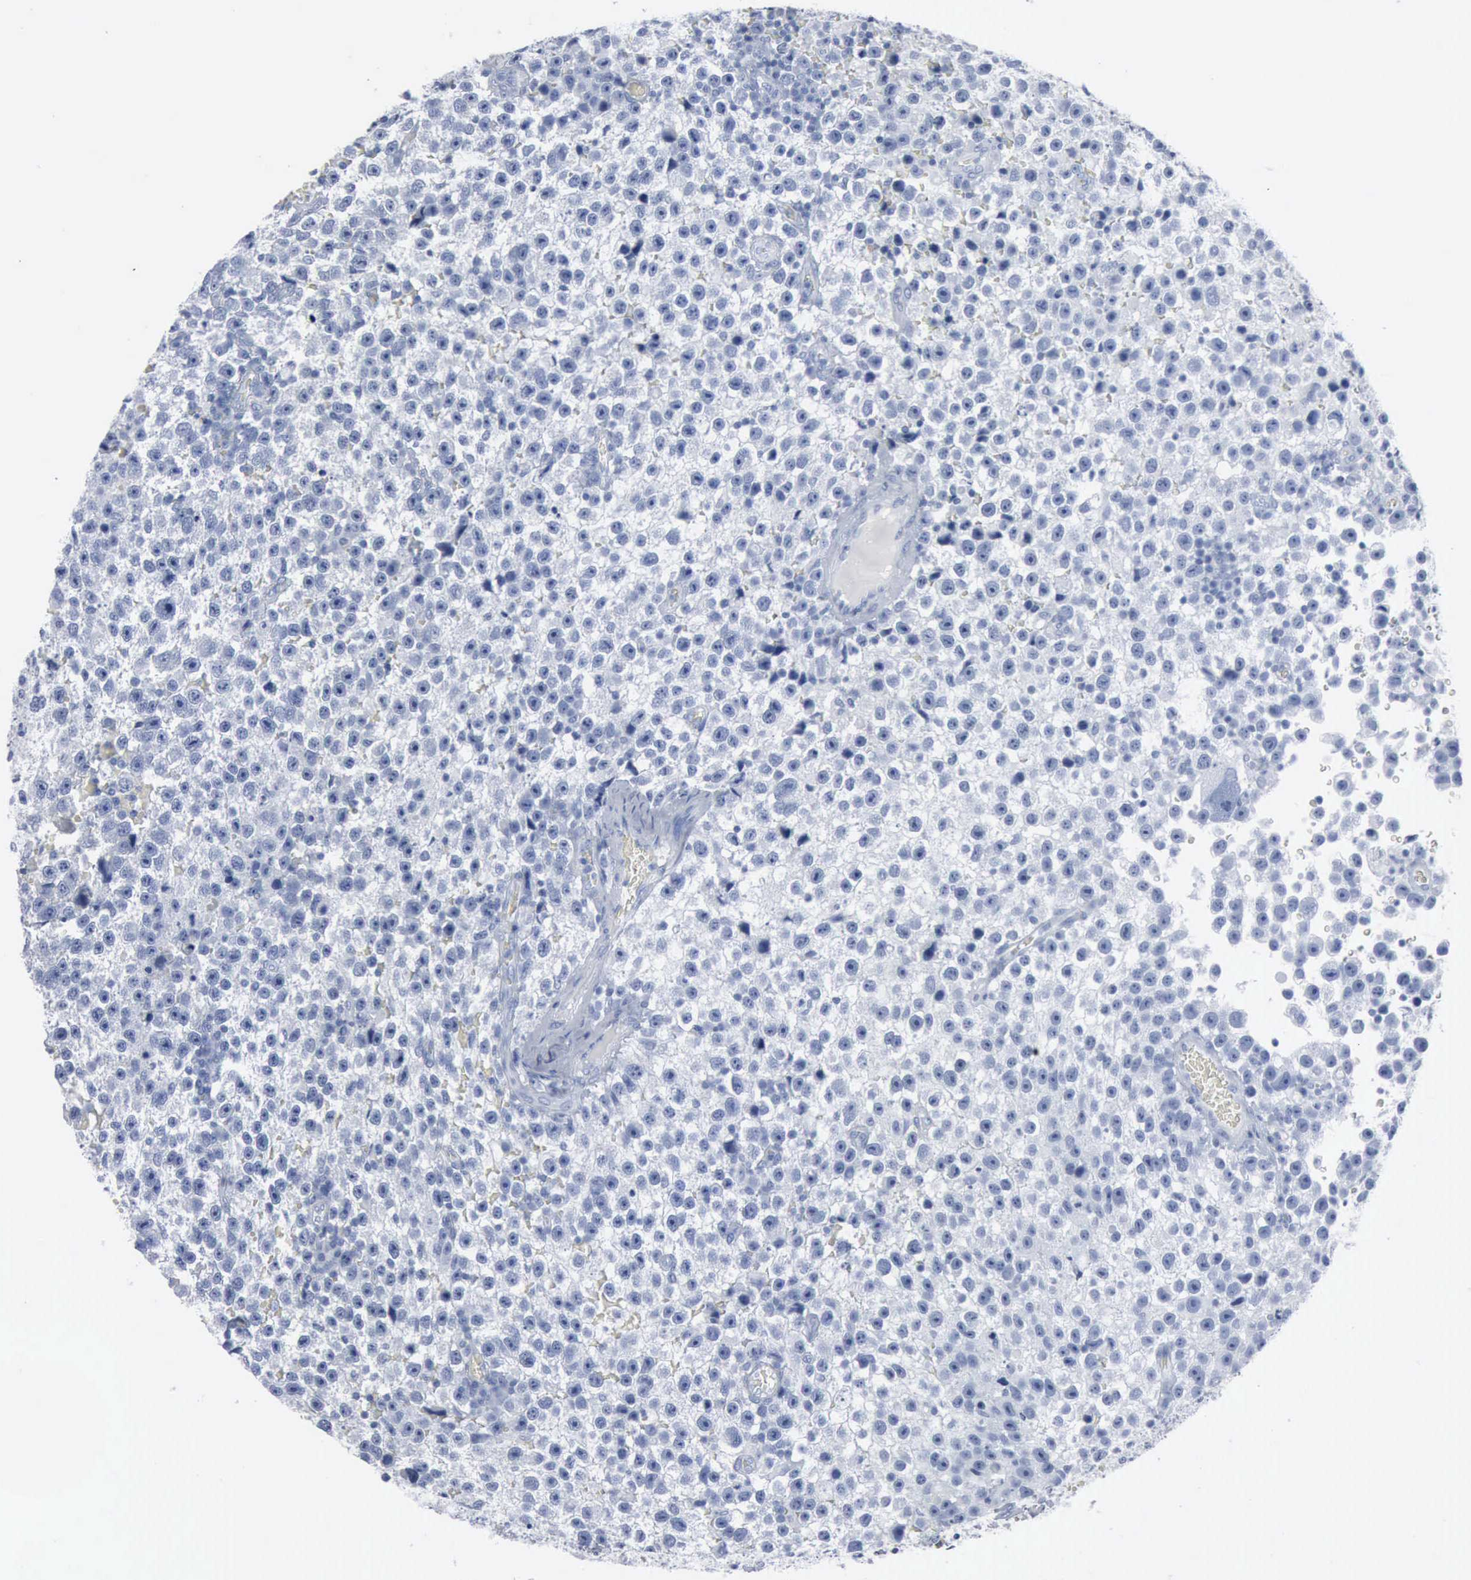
{"staining": {"intensity": "negative", "quantity": "none", "location": "none"}, "tissue": "testis cancer", "cell_type": "Tumor cells", "image_type": "cancer", "snomed": [{"axis": "morphology", "description": "Seminoma, NOS"}, {"axis": "topography", "description": "Testis"}], "caption": "DAB (3,3'-diaminobenzidine) immunohistochemical staining of human seminoma (testis) exhibits no significant expression in tumor cells.", "gene": "DMD", "patient": {"sex": "male", "age": 33}}